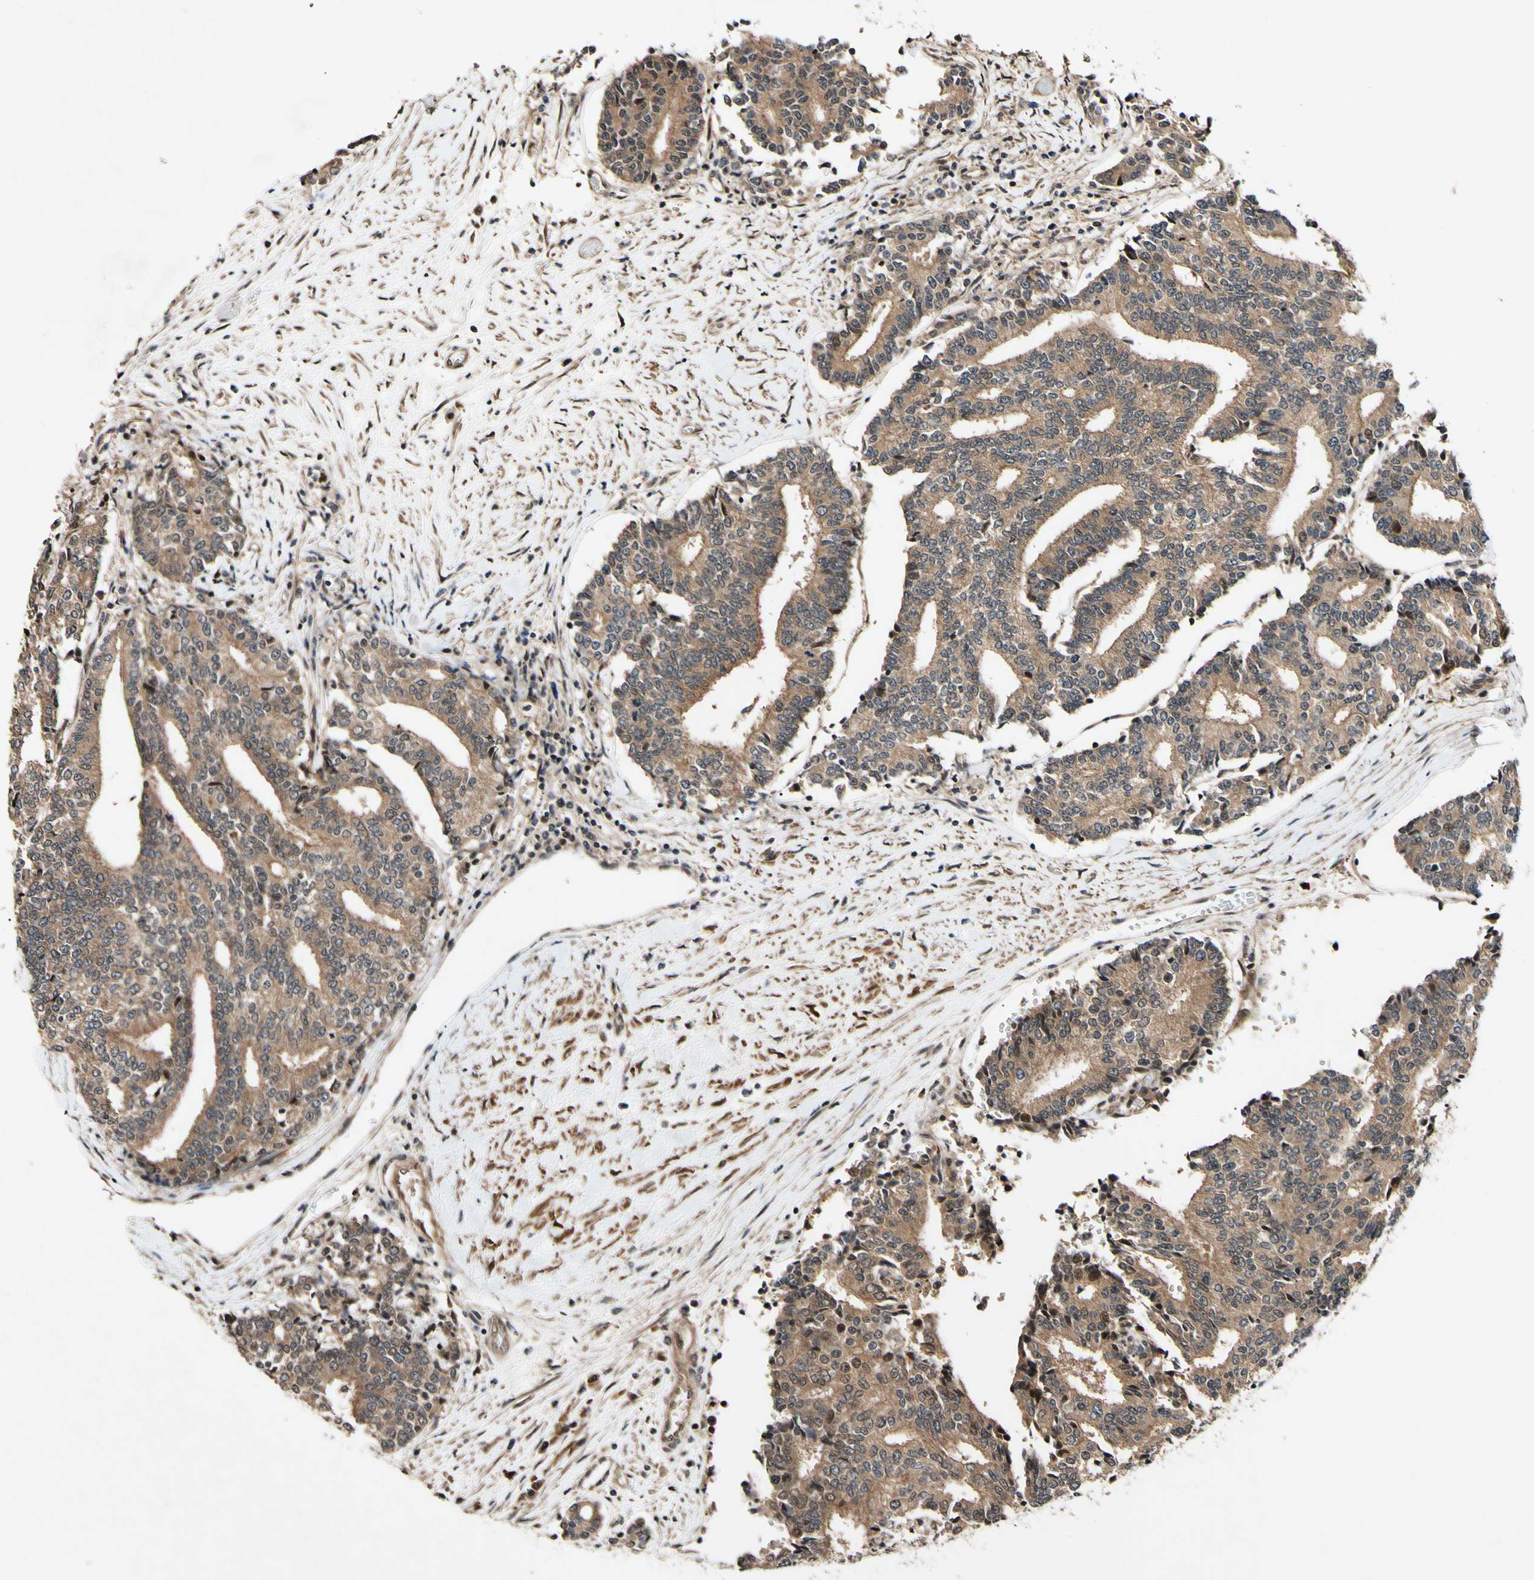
{"staining": {"intensity": "moderate", "quantity": ">75%", "location": "cytoplasmic/membranous,nuclear"}, "tissue": "prostate cancer", "cell_type": "Tumor cells", "image_type": "cancer", "snomed": [{"axis": "morphology", "description": "Normal tissue, NOS"}, {"axis": "morphology", "description": "Adenocarcinoma, High grade"}, {"axis": "topography", "description": "Prostate"}, {"axis": "topography", "description": "Seminal veicle"}], "caption": "High-grade adenocarcinoma (prostate) tissue exhibits moderate cytoplasmic/membranous and nuclear expression in about >75% of tumor cells, visualized by immunohistochemistry.", "gene": "CSNK1E", "patient": {"sex": "male", "age": 55}}